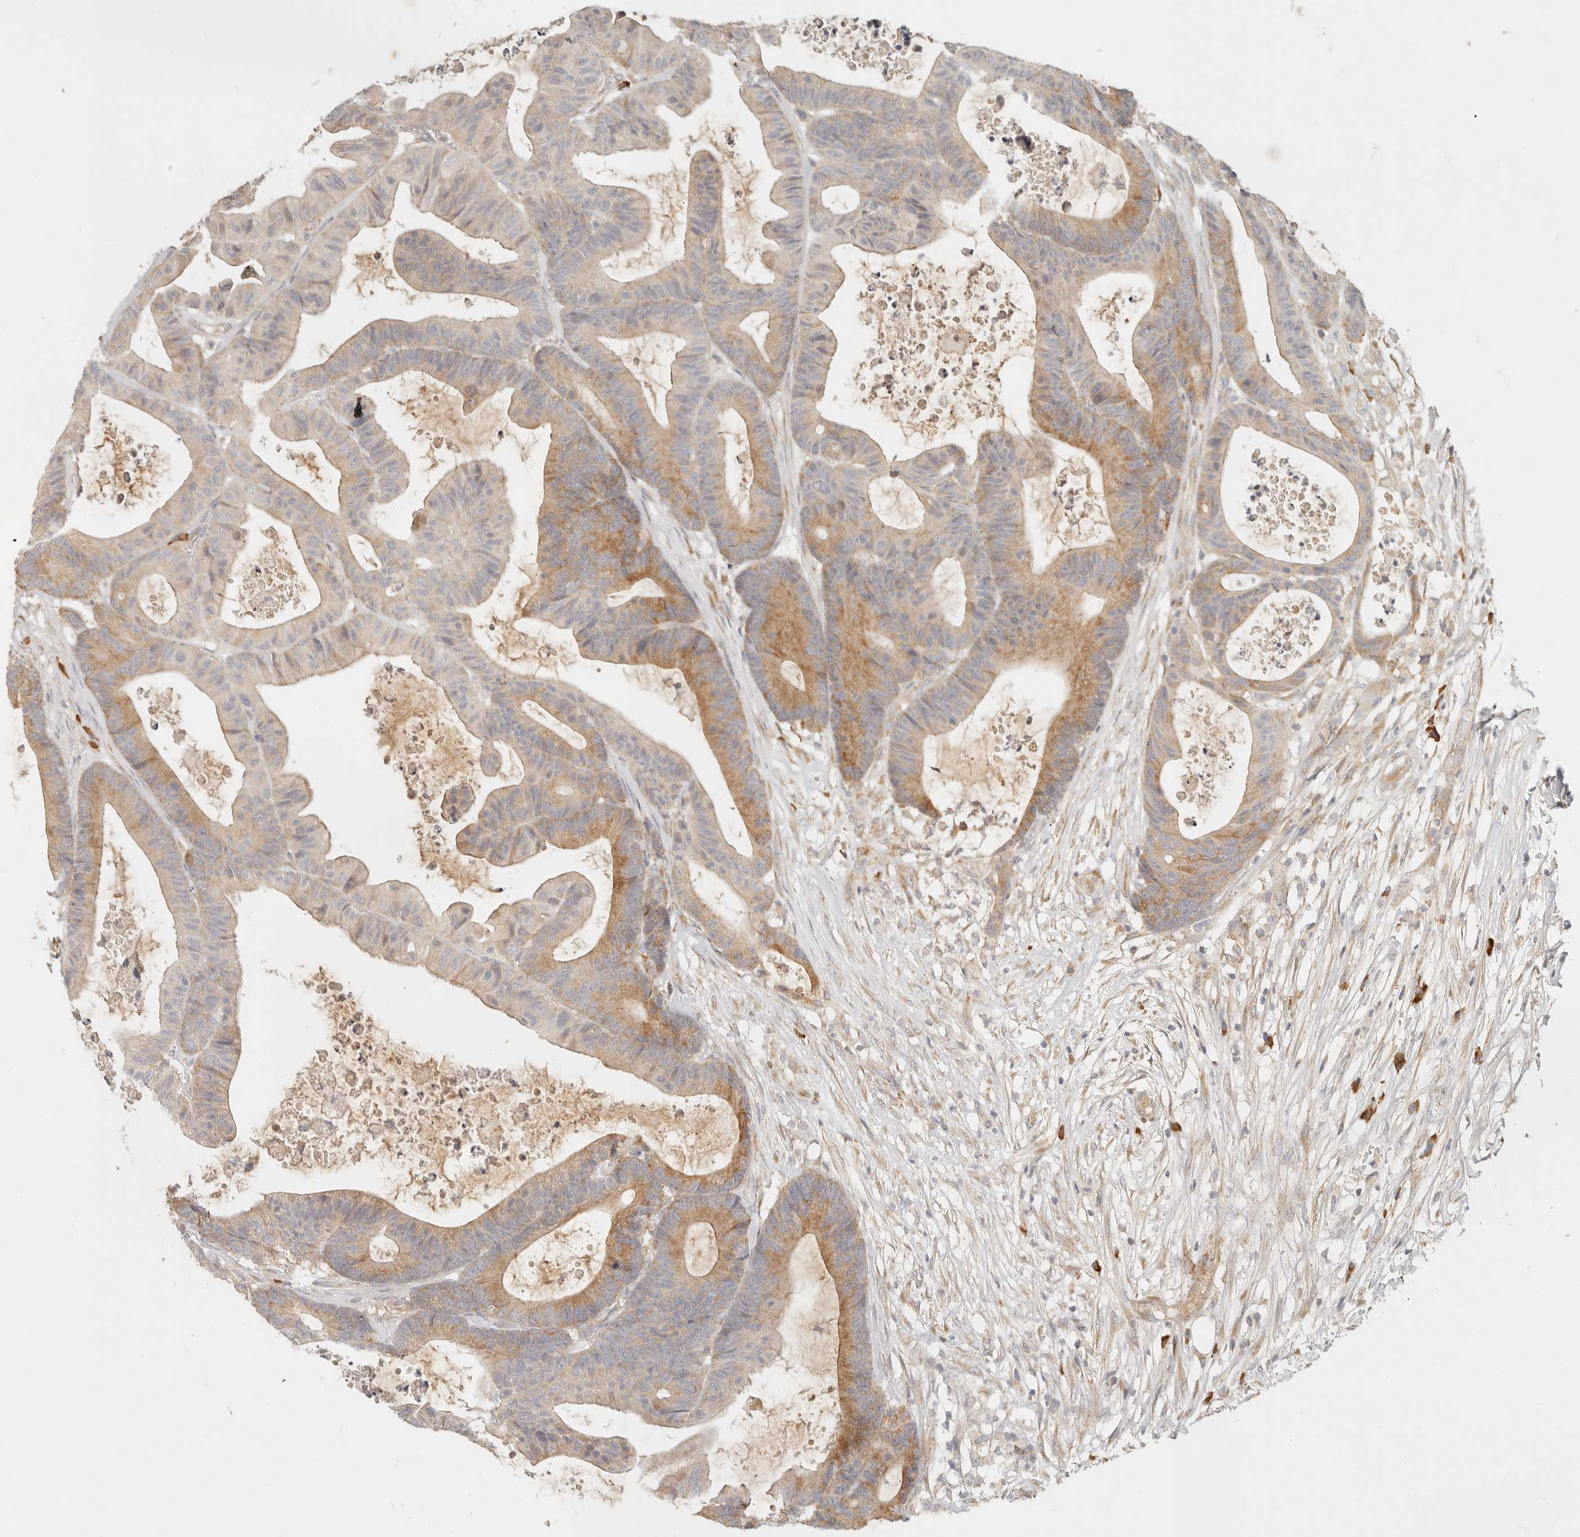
{"staining": {"intensity": "moderate", "quantity": "25%-75%", "location": "cytoplasmic/membranous"}, "tissue": "colorectal cancer", "cell_type": "Tumor cells", "image_type": "cancer", "snomed": [{"axis": "morphology", "description": "Adenocarcinoma, NOS"}, {"axis": "topography", "description": "Colon"}], "caption": "Human colorectal adenocarcinoma stained with a brown dye shows moderate cytoplasmic/membranous positive expression in about 25%-75% of tumor cells.", "gene": "PABPC4", "patient": {"sex": "female", "age": 84}}